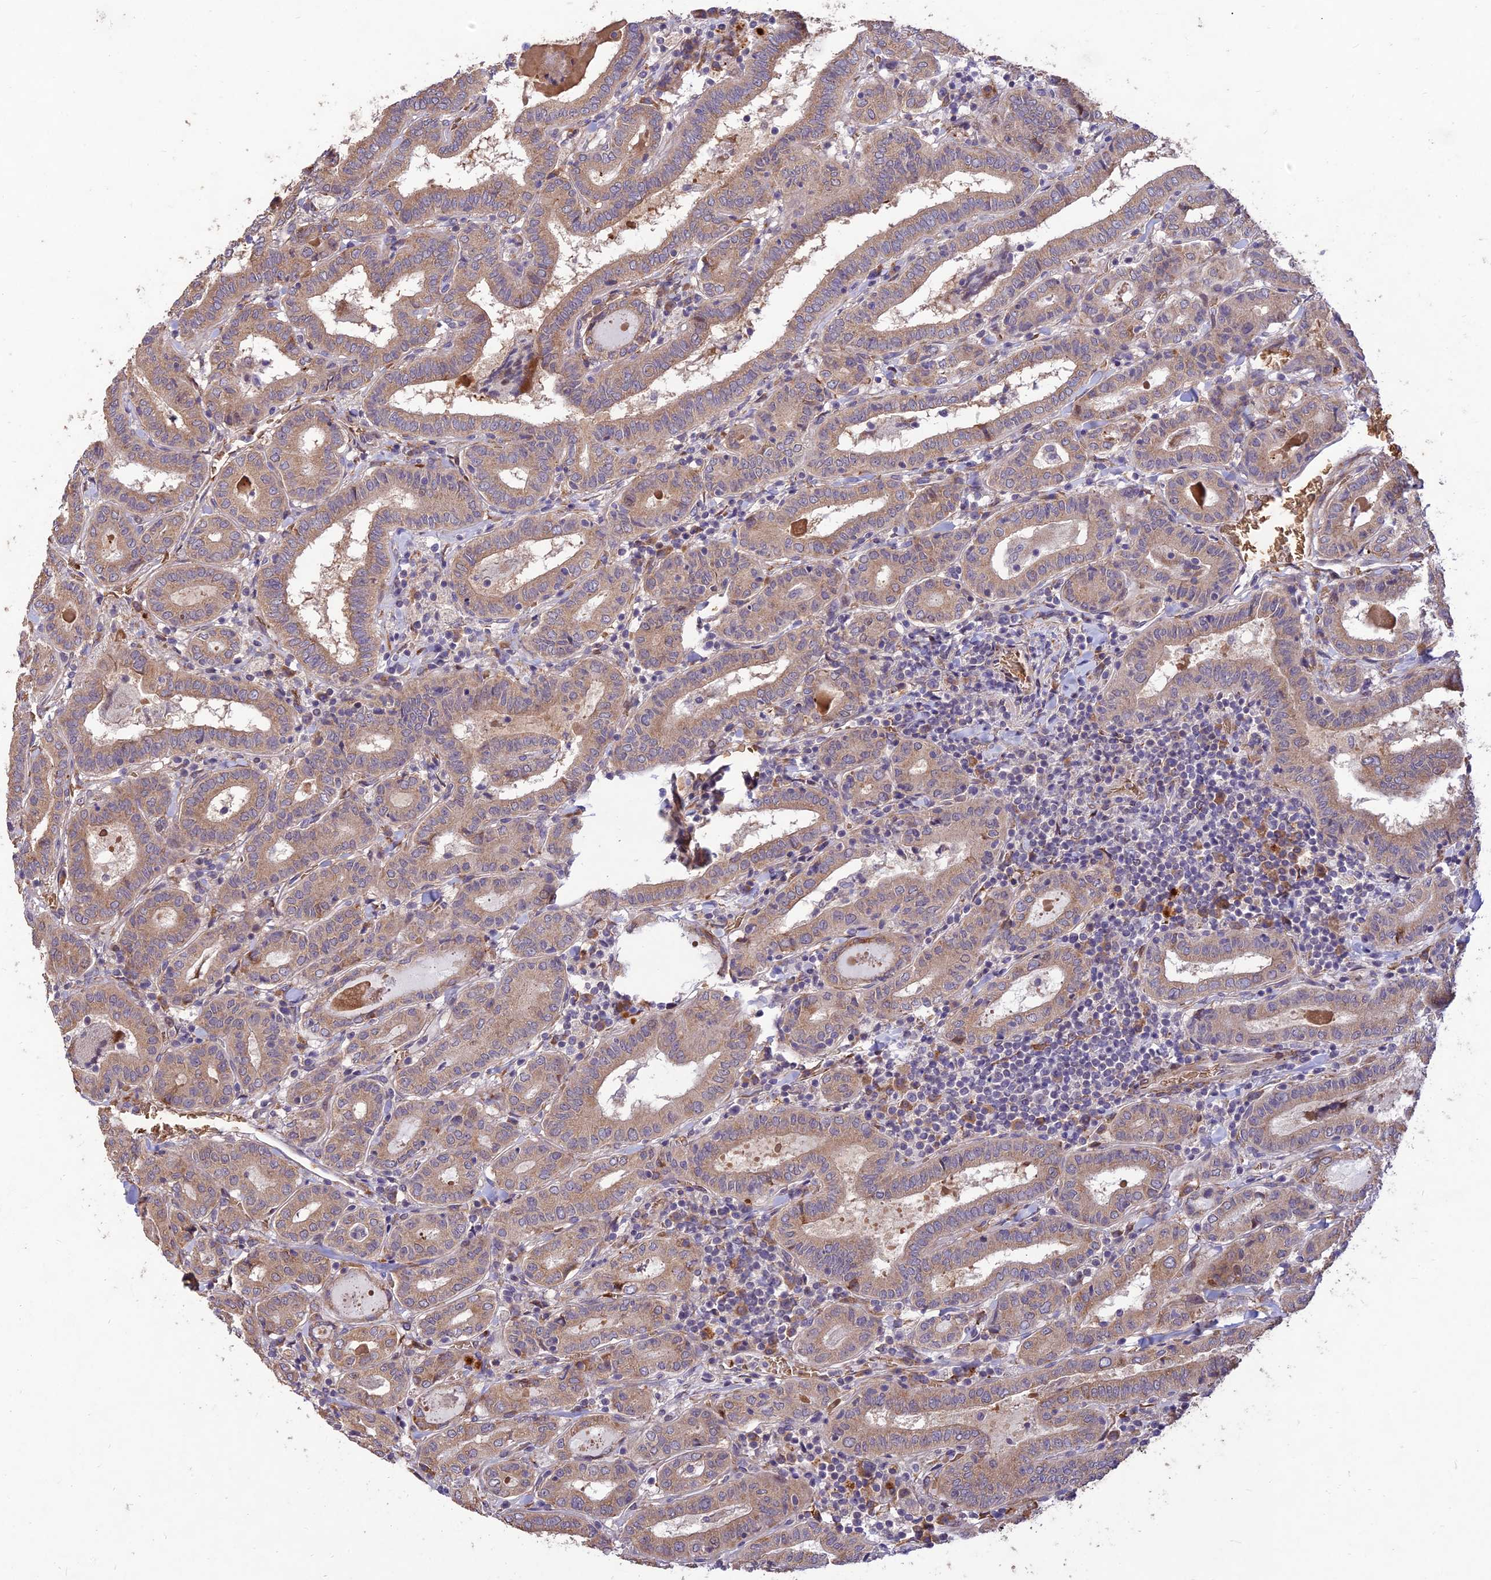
{"staining": {"intensity": "moderate", "quantity": ">75%", "location": "cytoplasmic/membranous"}, "tissue": "thyroid cancer", "cell_type": "Tumor cells", "image_type": "cancer", "snomed": [{"axis": "morphology", "description": "Papillary adenocarcinoma, NOS"}, {"axis": "topography", "description": "Thyroid gland"}], "caption": "A micrograph of papillary adenocarcinoma (thyroid) stained for a protein reveals moderate cytoplasmic/membranous brown staining in tumor cells.", "gene": "PPP1R11", "patient": {"sex": "female", "age": 72}}